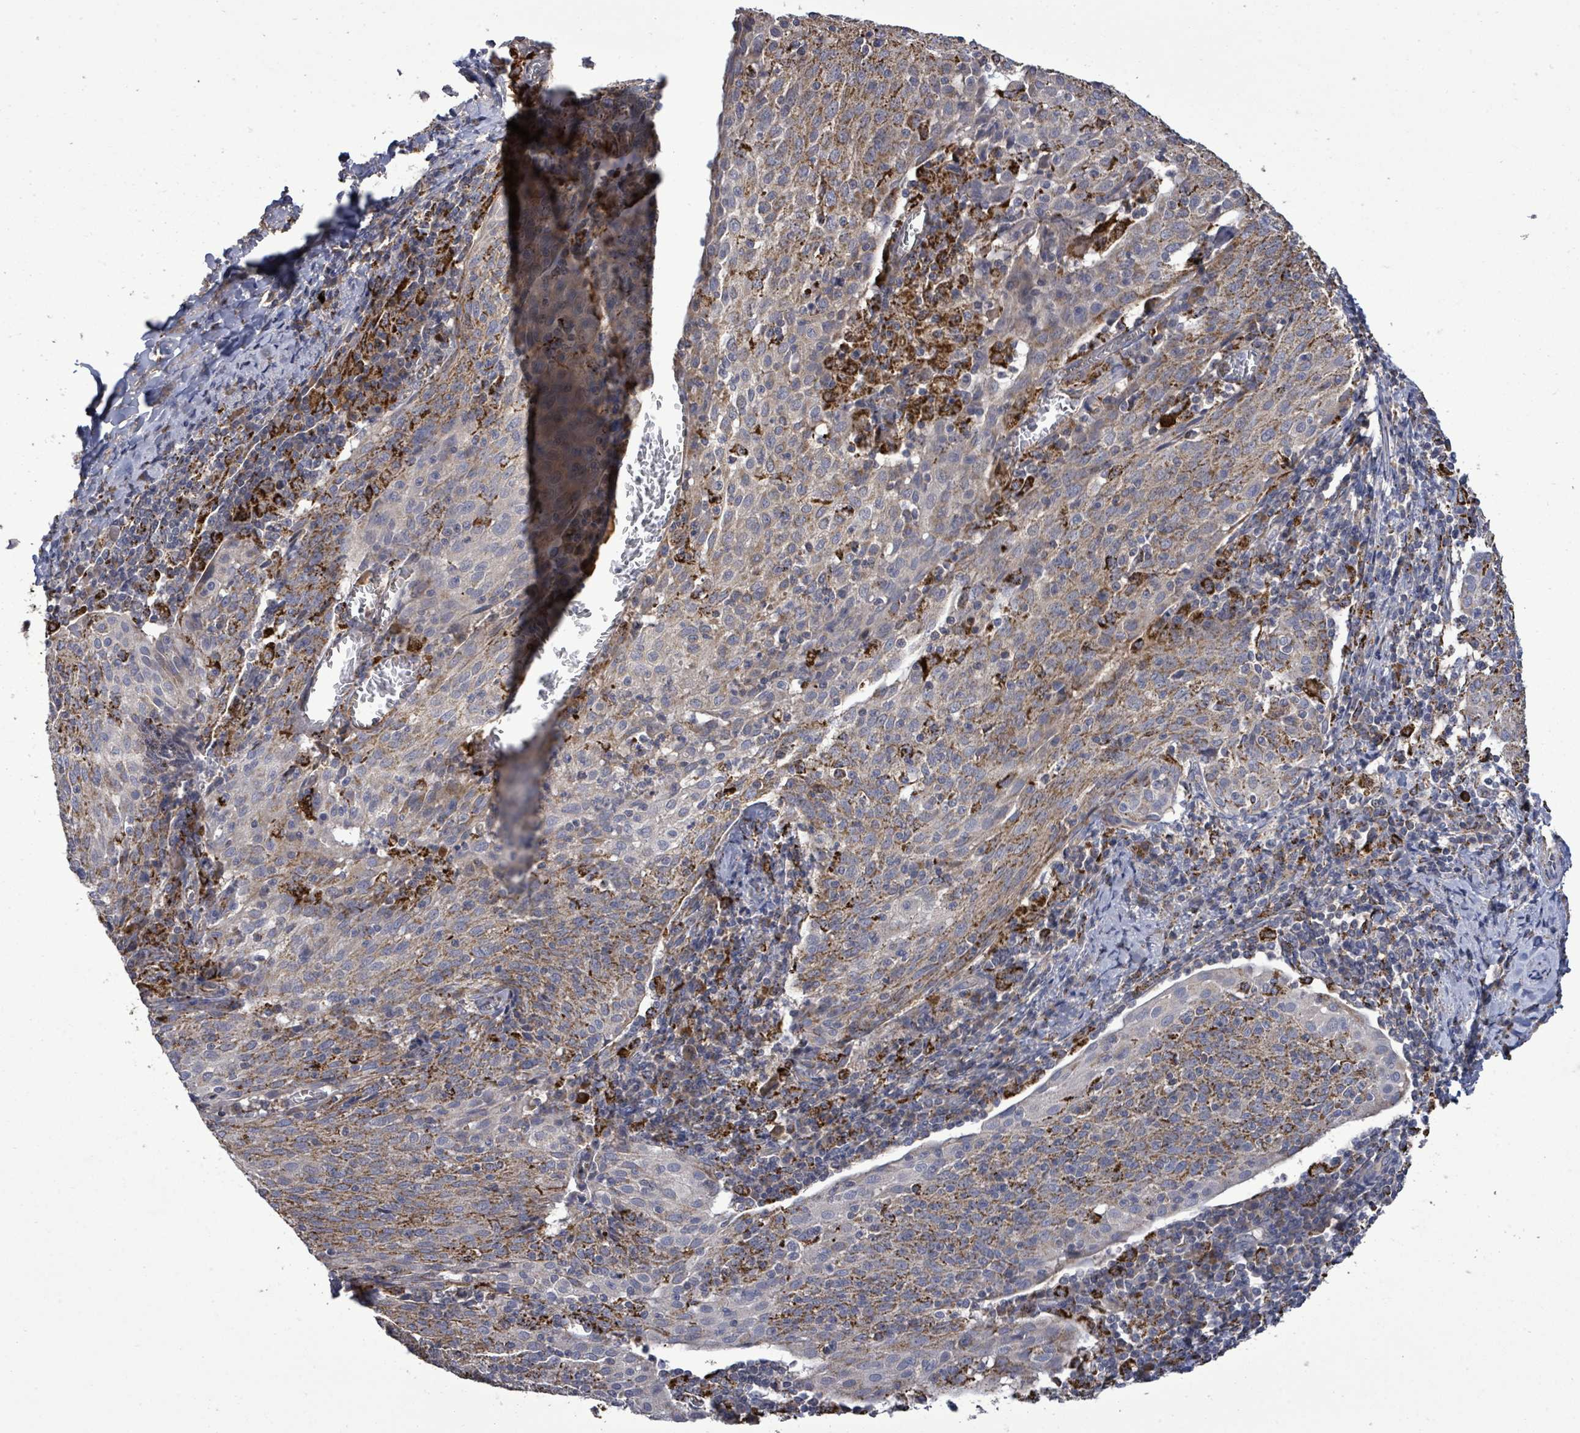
{"staining": {"intensity": "moderate", "quantity": "<25%", "location": "cytoplasmic/membranous"}, "tissue": "cervical cancer", "cell_type": "Tumor cells", "image_type": "cancer", "snomed": [{"axis": "morphology", "description": "Squamous cell carcinoma, NOS"}, {"axis": "topography", "description": "Cervix"}], "caption": "Immunohistochemical staining of cervical cancer (squamous cell carcinoma) displays low levels of moderate cytoplasmic/membranous protein positivity in approximately <25% of tumor cells. (Stains: DAB in brown, nuclei in blue, Microscopy: brightfield microscopy at high magnification).", "gene": "MTMR12", "patient": {"sex": "female", "age": 52}}